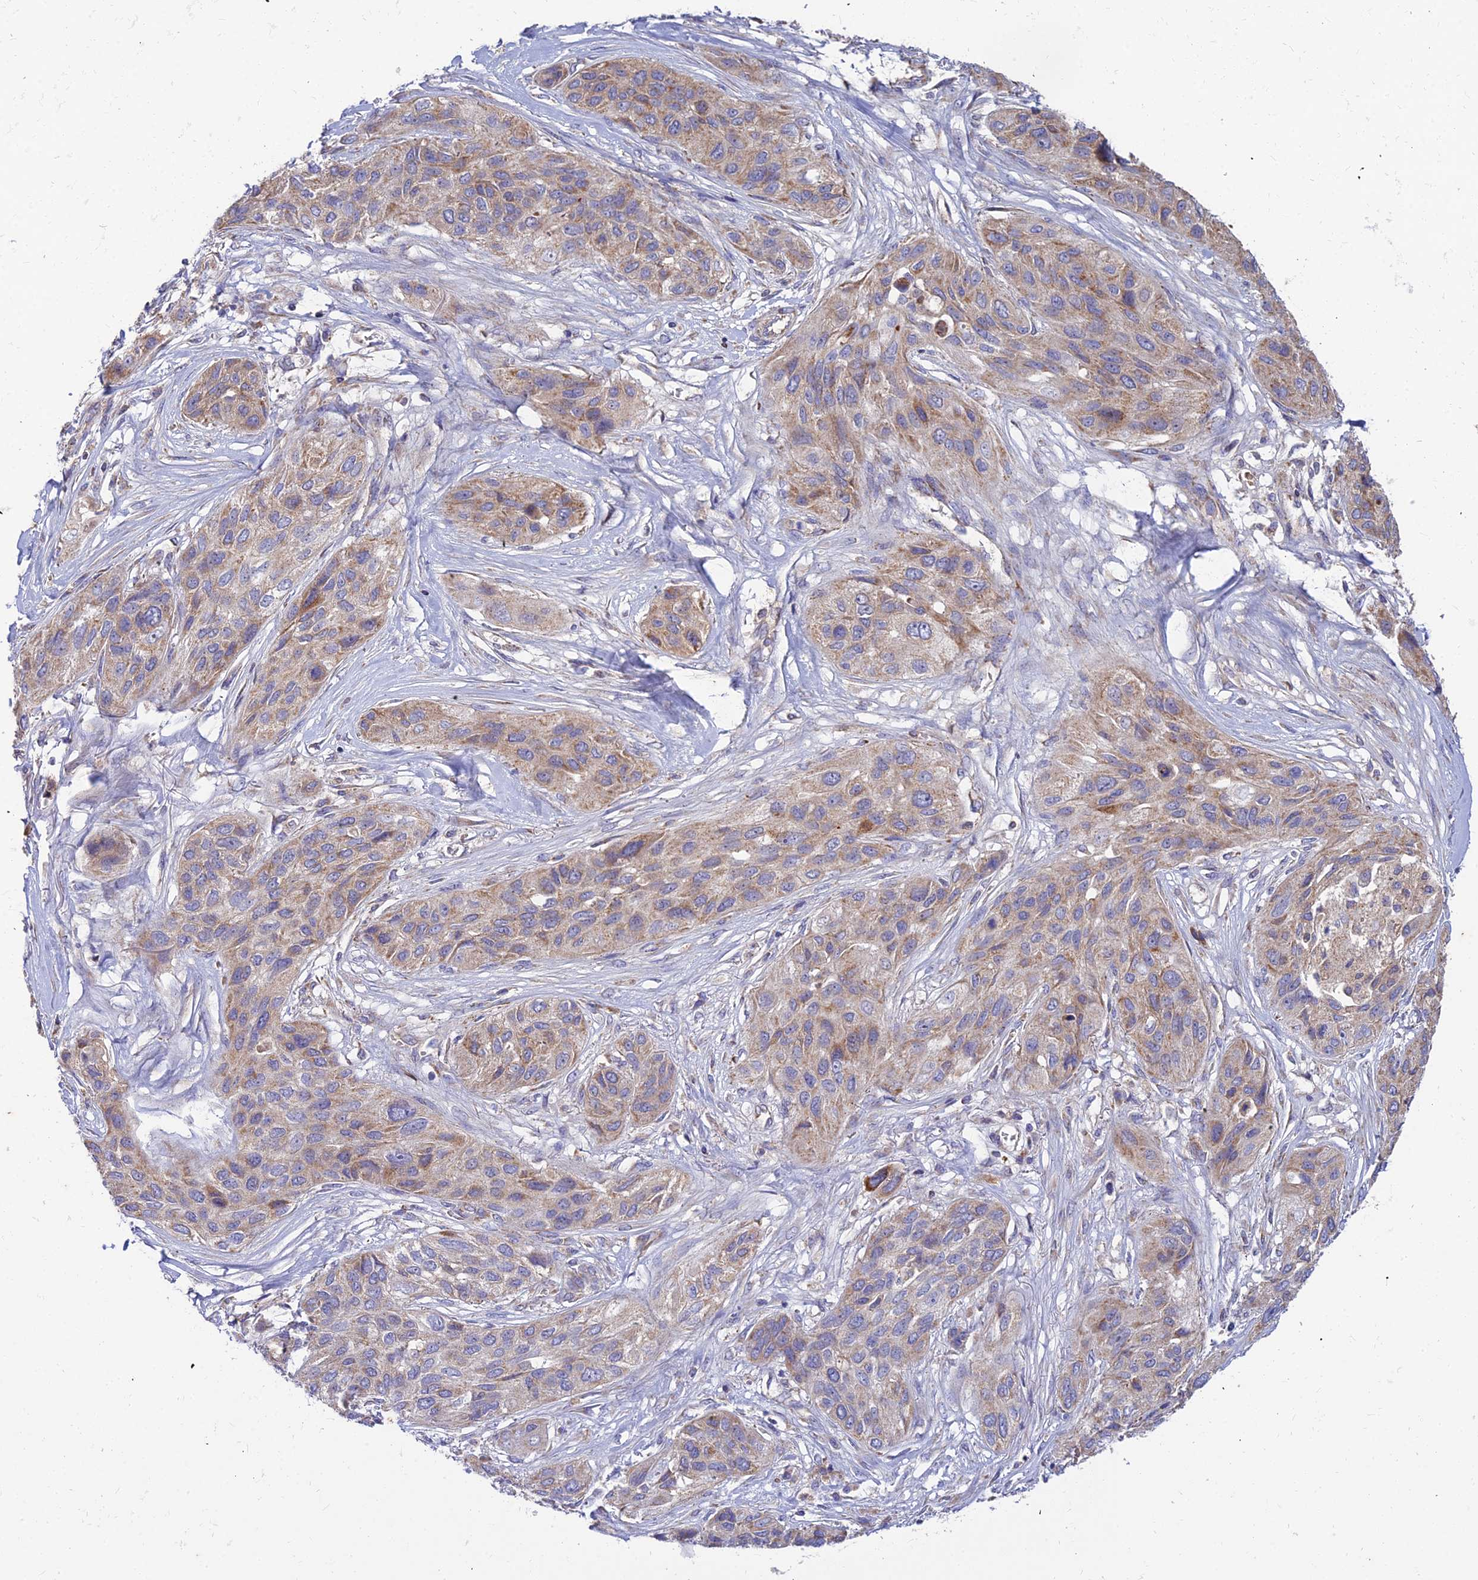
{"staining": {"intensity": "weak", "quantity": ">75%", "location": "cytoplasmic/membranous"}, "tissue": "lung cancer", "cell_type": "Tumor cells", "image_type": "cancer", "snomed": [{"axis": "morphology", "description": "Squamous cell carcinoma, NOS"}, {"axis": "topography", "description": "Lung"}], "caption": "Lung squamous cell carcinoma stained with a brown dye demonstrates weak cytoplasmic/membranous positive staining in about >75% of tumor cells.", "gene": "ASPHD1", "patient": {"sex": "female", "age": 70}}